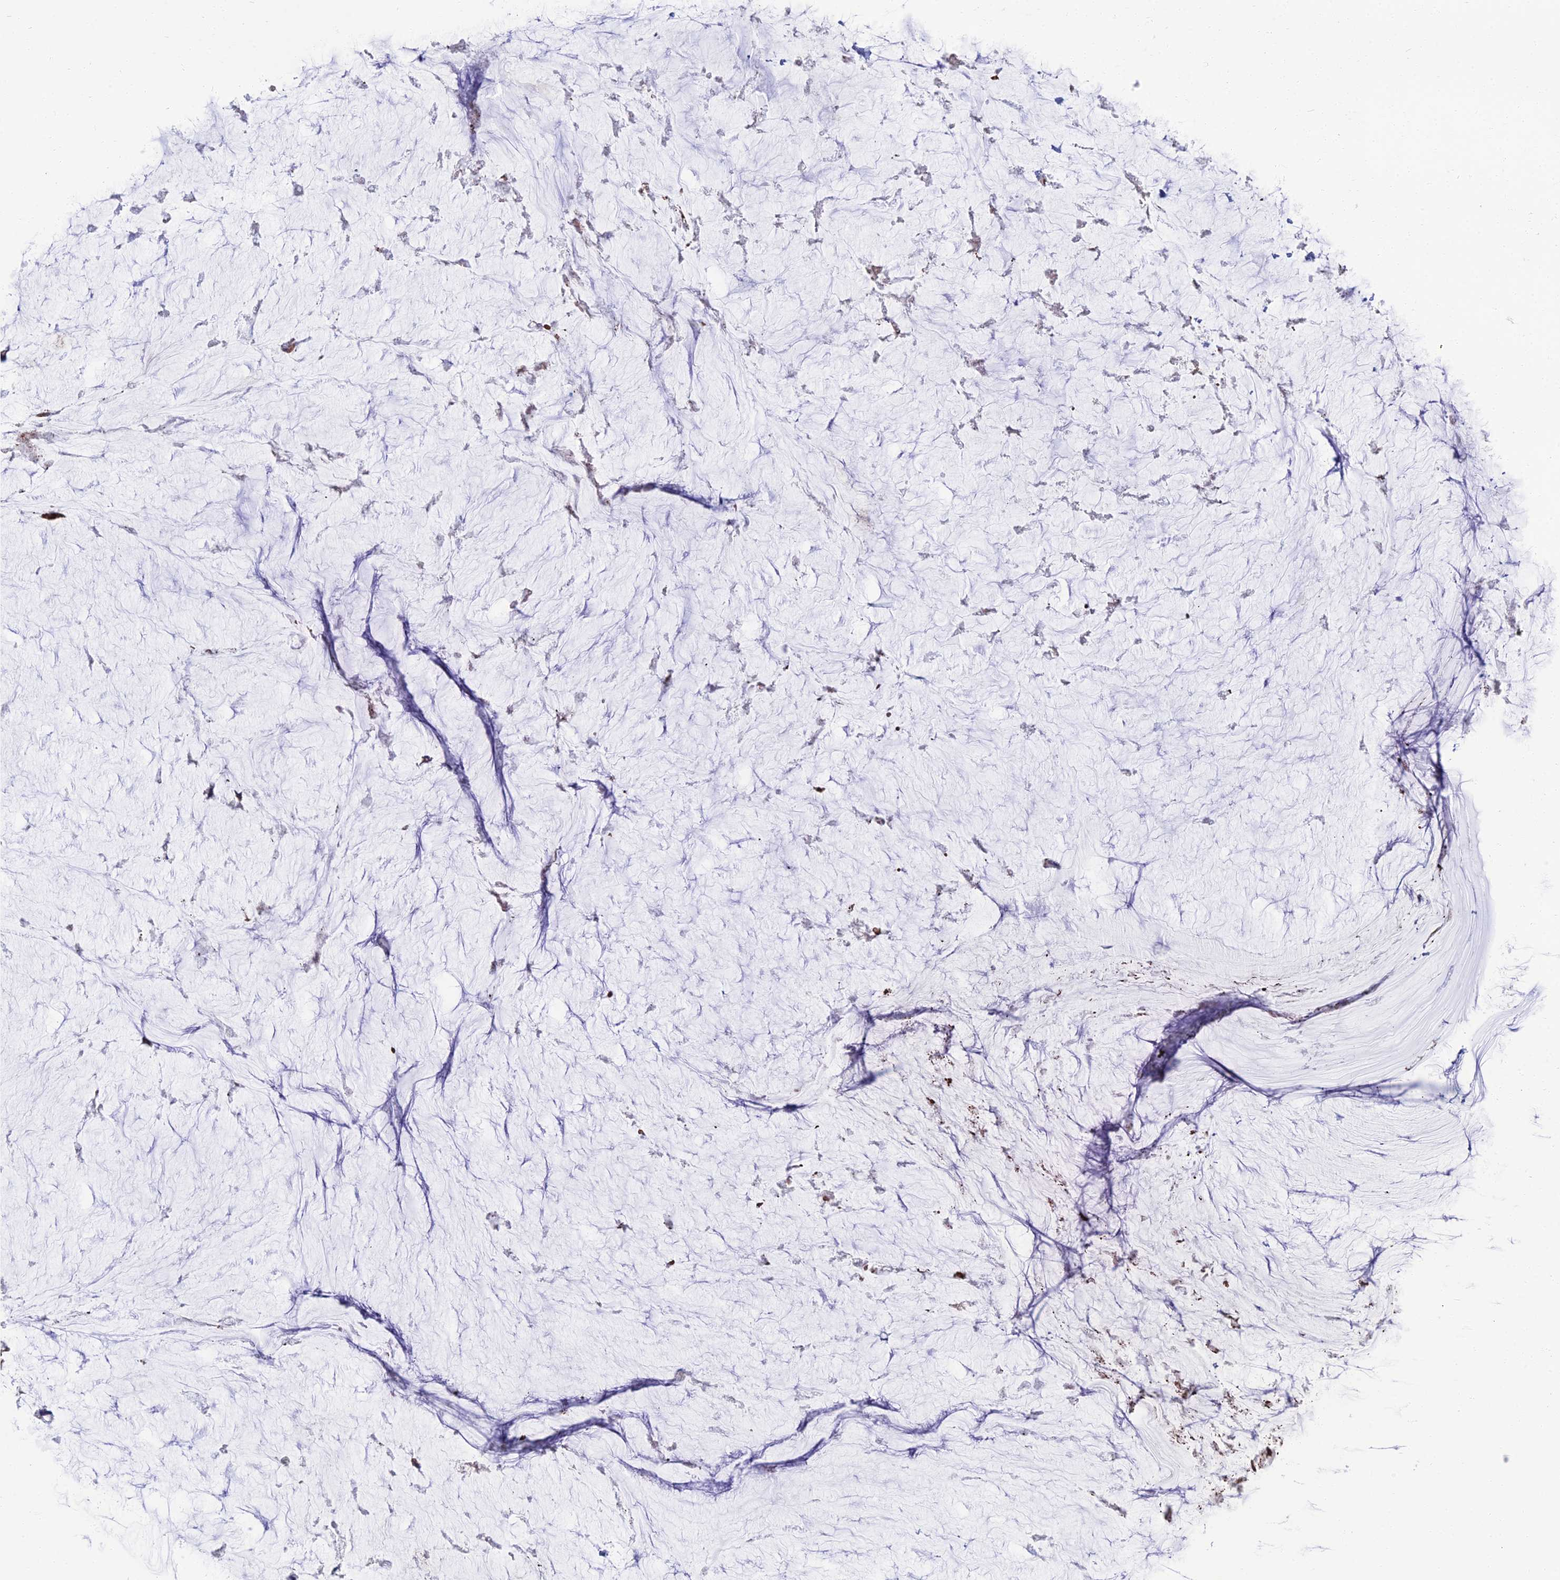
{"staining": {"intensity": "negative", "quantity": "none", "location": "none"}, "tissue": "ovarian cancer", "cell_type": "Tumor cells", "image_type": "cancer", "snomed": [{"axis": "morphology", "description": "Cystadenocarcinoma, mucinous, NOS"}, {"axis": "topography", "description": "Ovary"}], "caption": "A high-resolution image shows IHC staining of ovarian mucinous cystadenocarcinoma, which shows no significant staining in tumor cells.", "gene": "SPTLC3", "patient": {"sex": "female", "age": 39}}